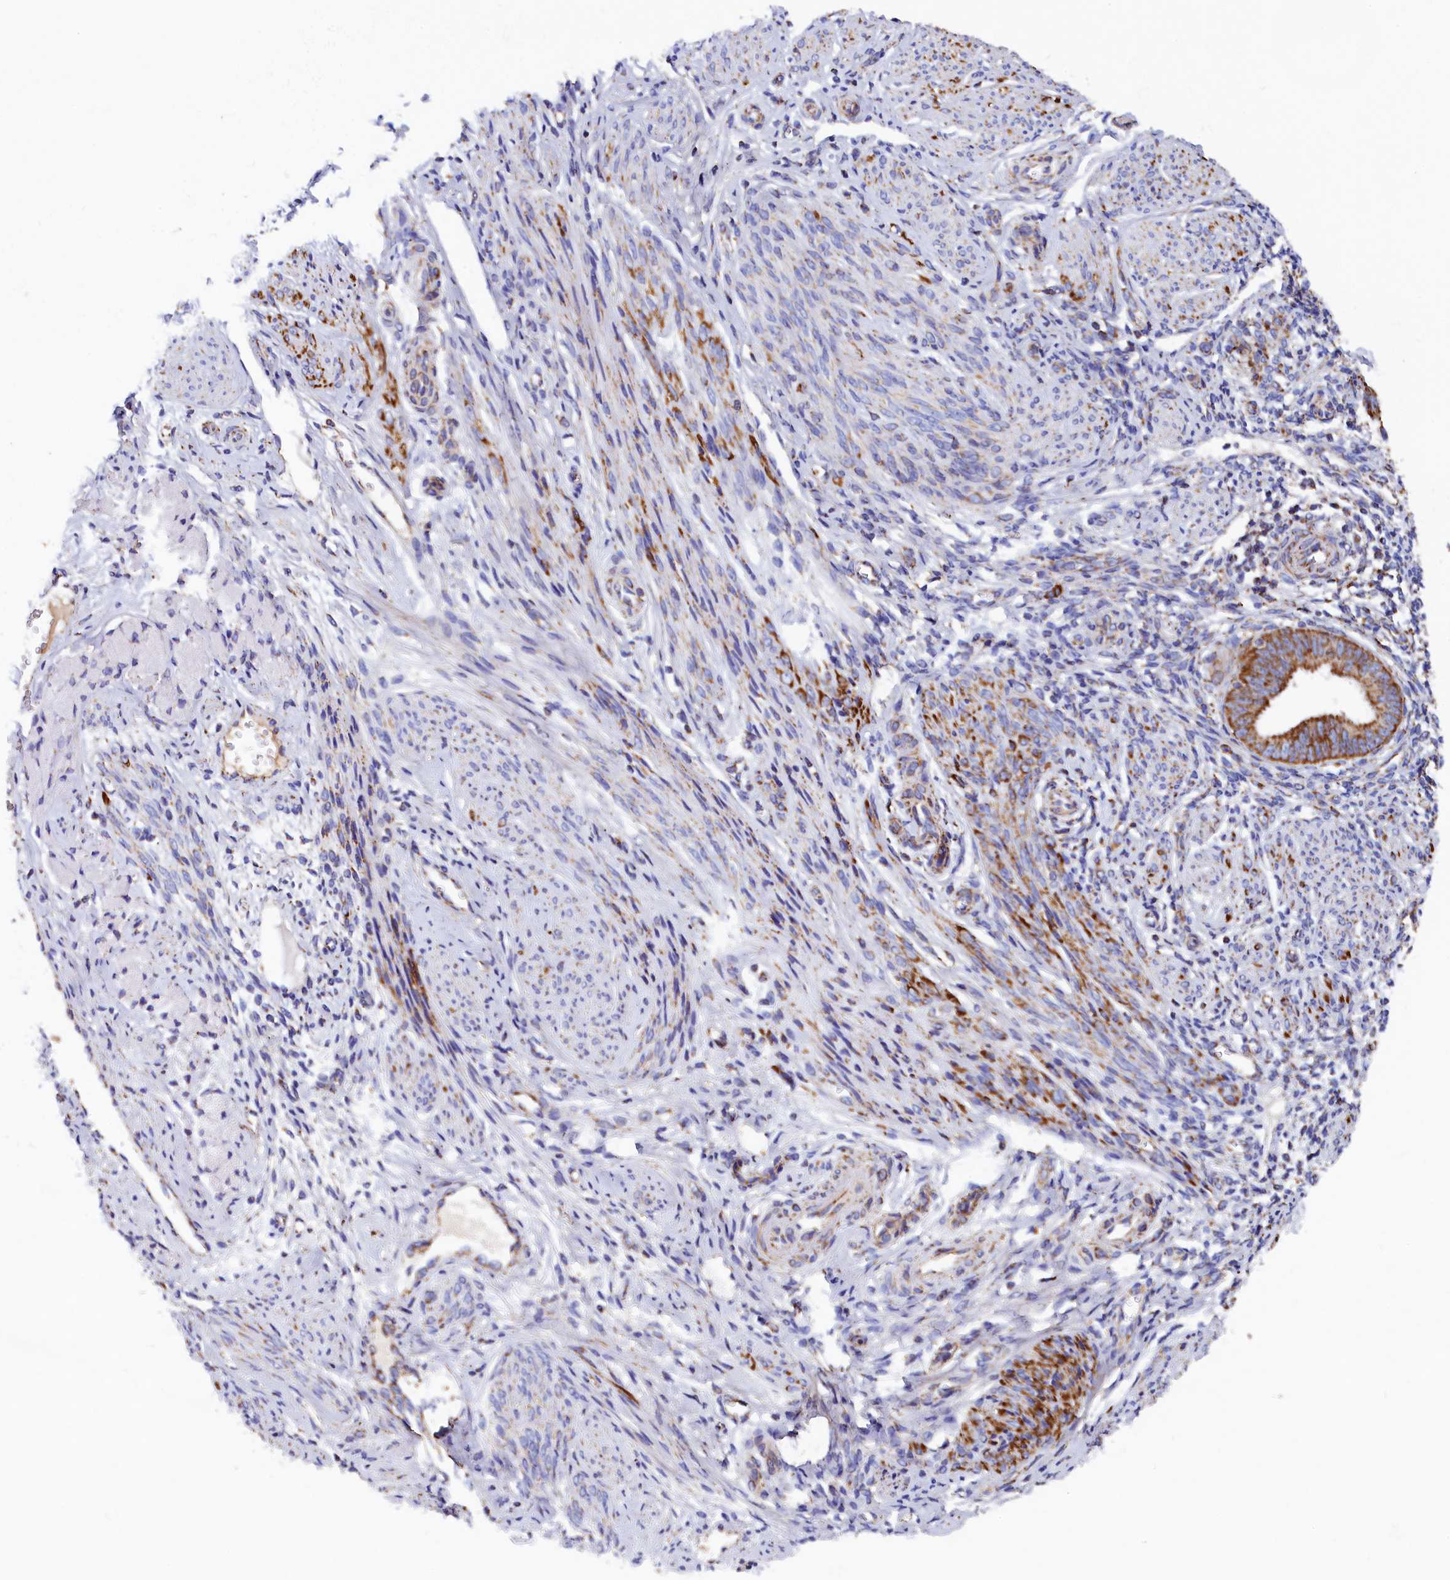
{"staining": {"intensity": "negative", "quantity": "none", "location": "none"}, "tissue": "endometrium", "cell_type": "Cells in endometrial stroma", "image_type": "normal", "snomed": [{"axis": "morphology", "description": "Normal tissue, NOS"}, {"axis": "topography", "description": "Uterus"}, {"axis": "topography", "description": "Endometrium"}], "caption": "Cells in endometrial stroma show no significant protein staining in unremarkable endometrium. (DAB (3,3'-diaminobenzidine) immunohistochemistry (IHC) with hematoxylin counter stain).", "gene": "SLC39A3", "patient": {"sex": "female", "age": 48}}